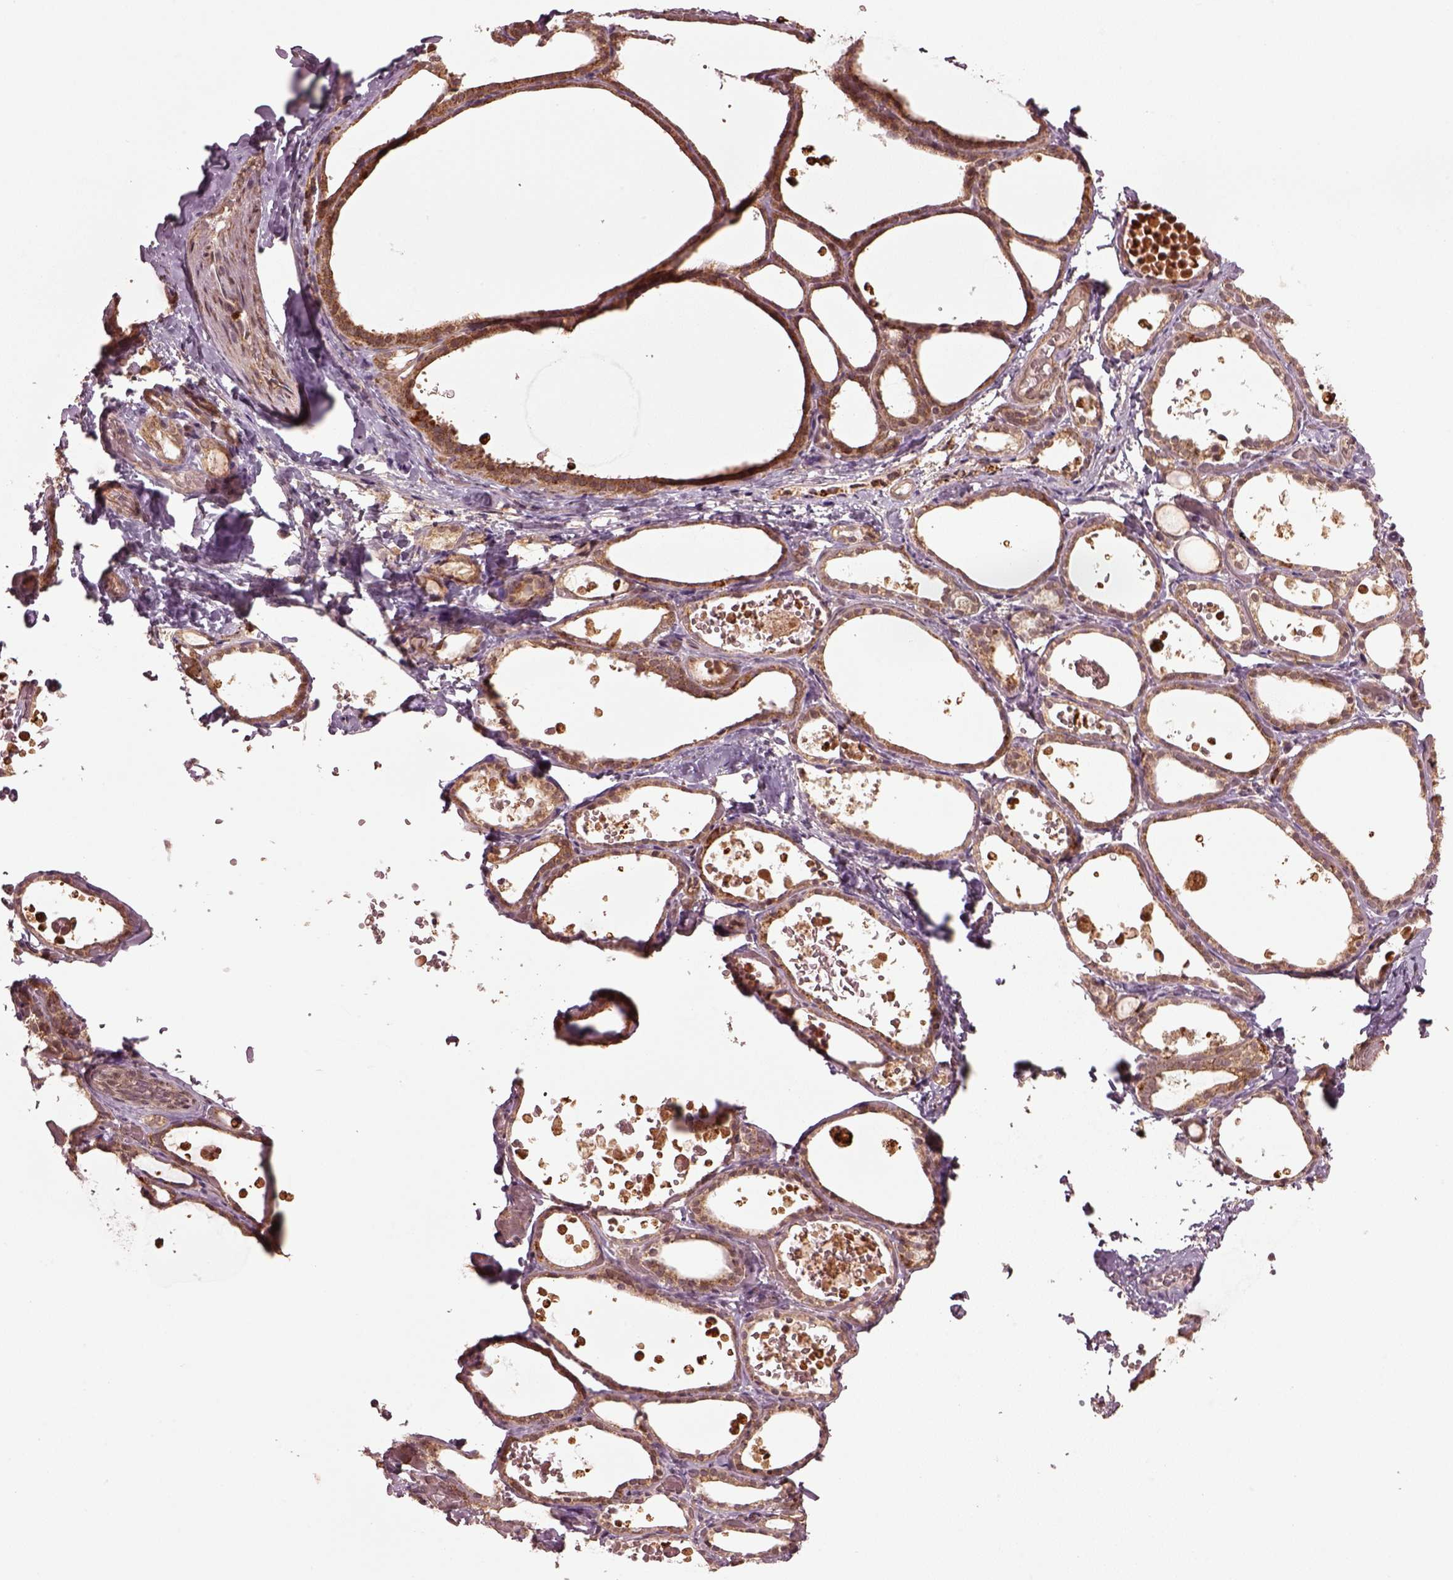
{"staining": {"intensity": "moderate", "quantity": ">75%", "location": "cytoplasmic/membranous"}, "tissue": "thyroid gland", "cell_type": "Glandular cells", "image_type": "normal", "snomed": [{"axis": "morphology", "description": "Normal tissue, NOS"}, {"axis": "topography", "description": "Thyroid gland"}], "caption": "Protein expression by immunohistochemistry (IHC) reveals moderate cytoplasmic/membranous expression in about >75% of glandular cells in benign thyroid gland.", "gene": "SEL1L3", "patient": {"sex": "female", "age": 56}}